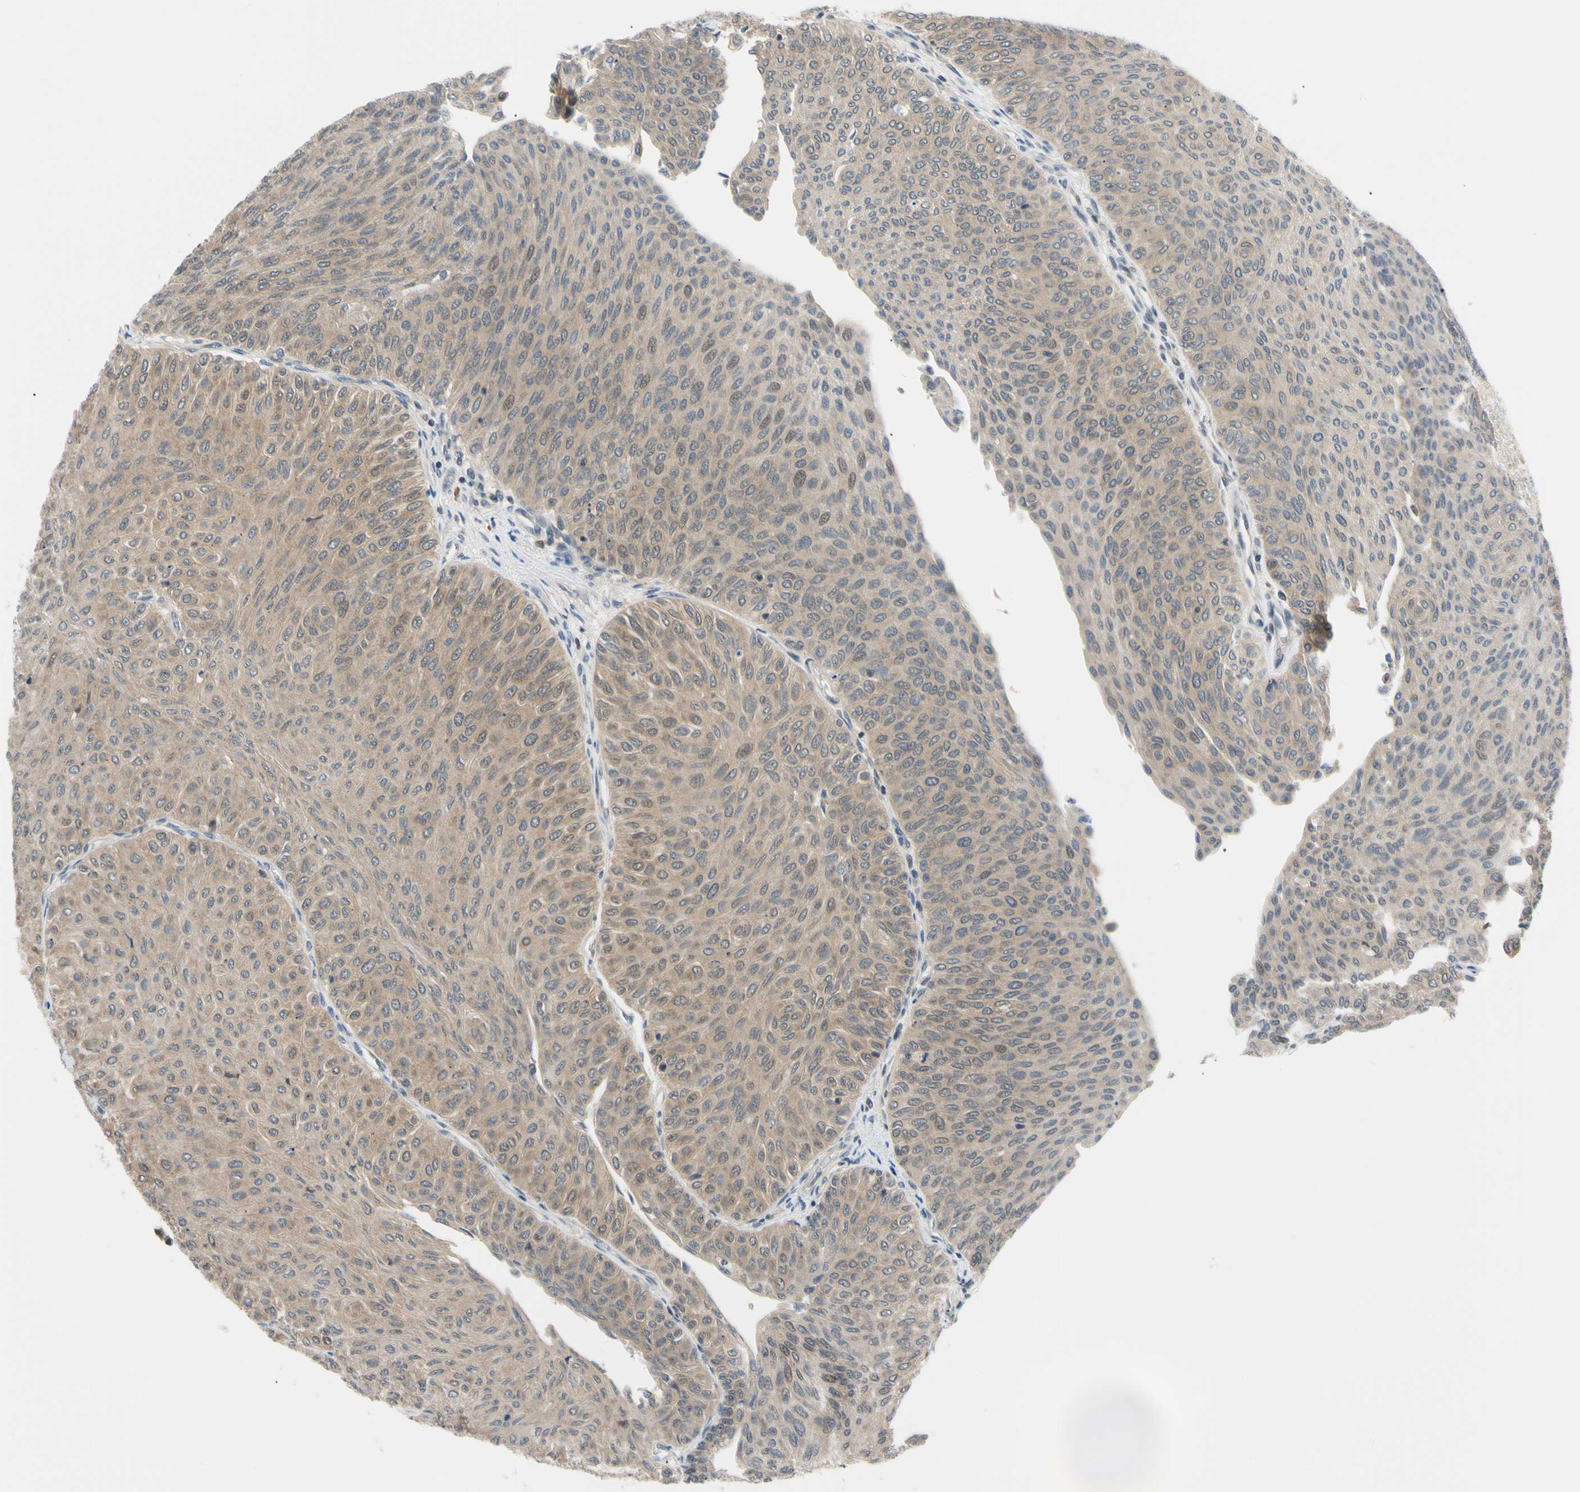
{"staining": {"intensity": "weak", "quantity": ">75%", "location": "cytoplasmic/membranous"}, "tissue": "urothelial cancer", "cell_type": "Tumor cells", "image_type": "cancer", "snomed": [{"axis": "morphology", "description": "Urothelial carcinoma, Low grade"}, {"axis": "topography", "description": "Urinary bladder"}], "caption": "An immunohistochemistry histopathology image of neoplastic tissue is shown. Protein staining in brown labels weak cytoplasmic/membranous positivity in urothelial cancer within tumor cells.", "gene": "SEC23B", "patient": {"sex": "male", "age": 78}}